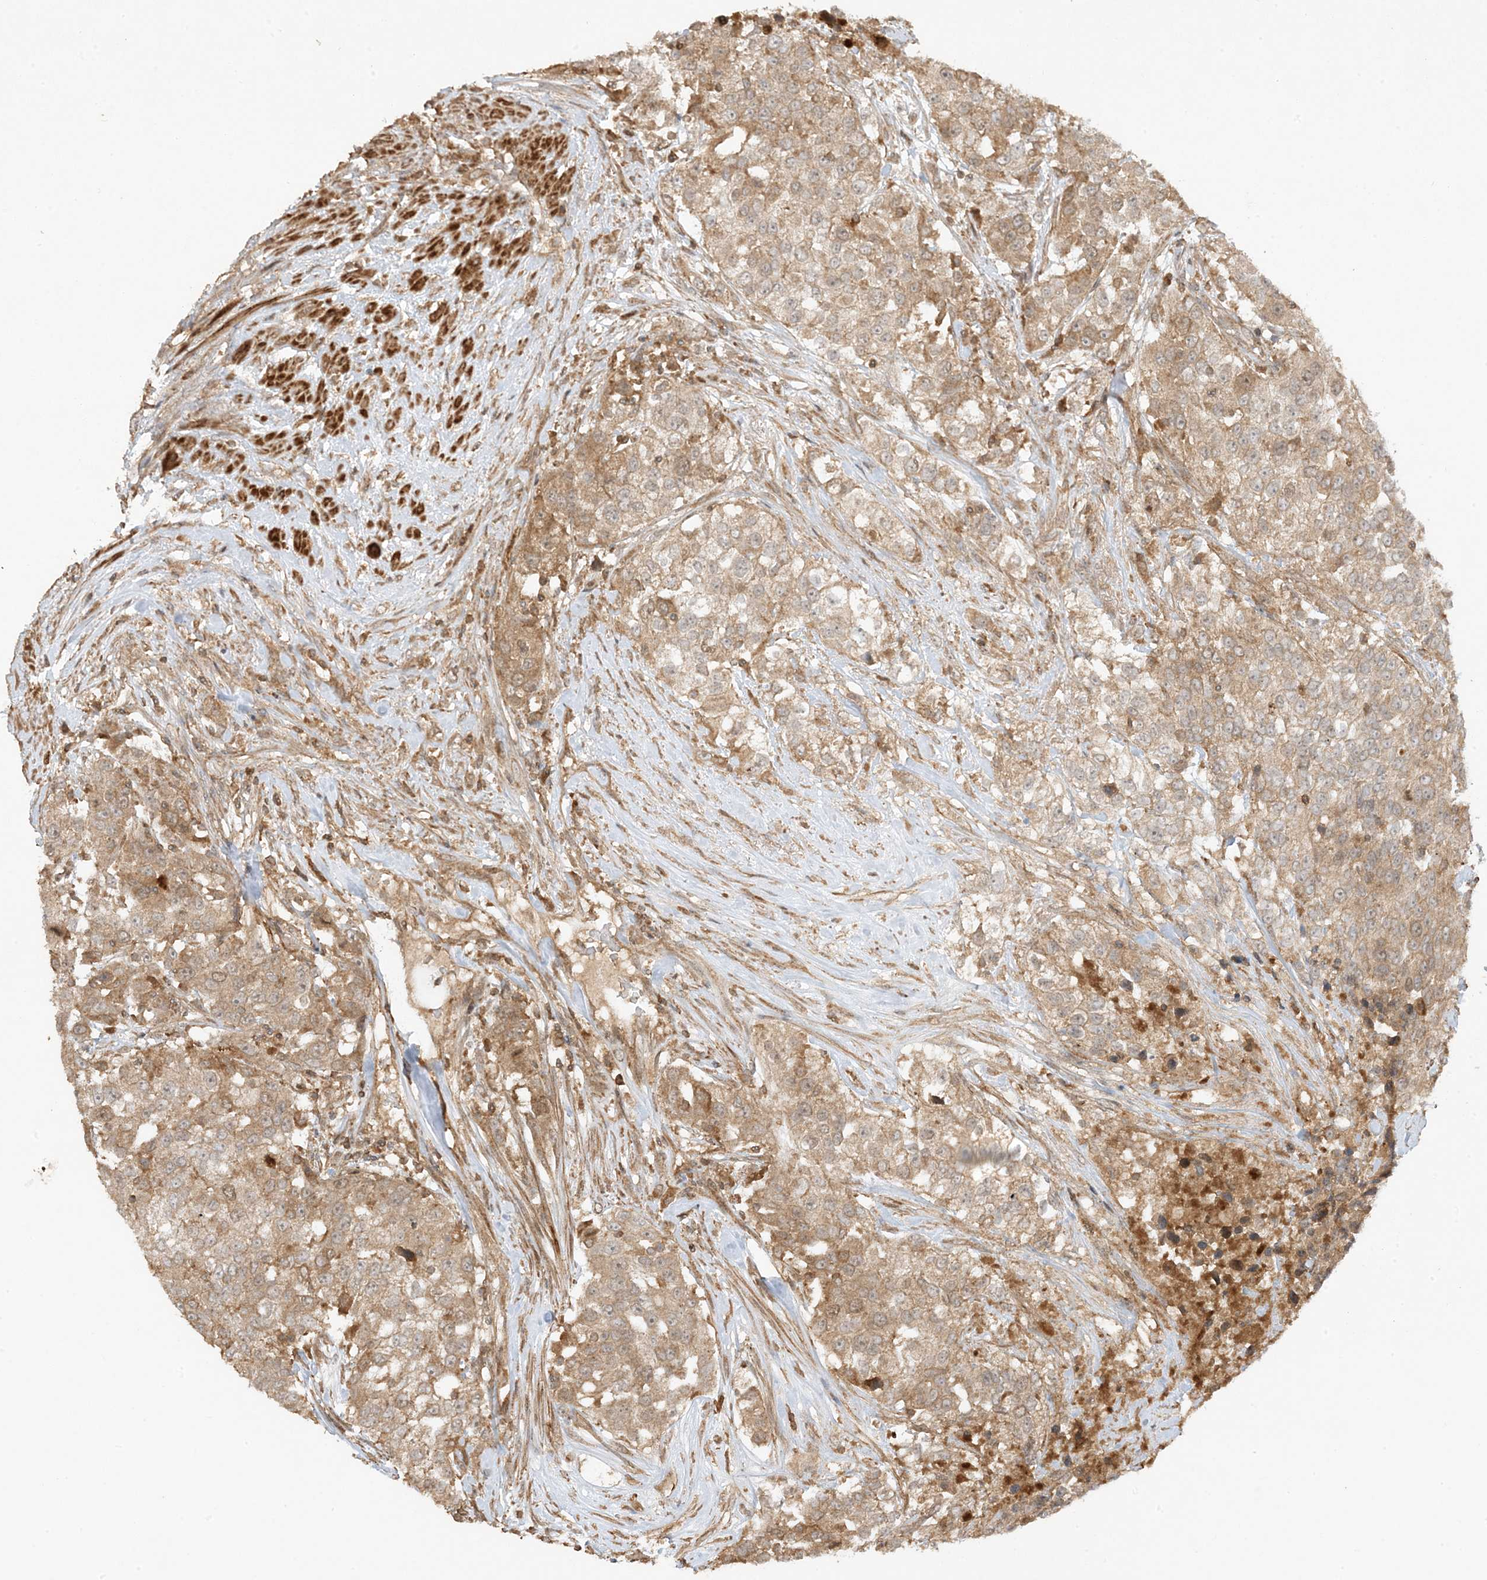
{"staining": {"intensity": "weak", "quantity": ">75%", "location": "cytoplasmic/membranous"}, "tissue": "urothelial cancer", "cell_type": "Tumor cells", "image_type": "cancer", "snomed": [{"axis": "morphology", "description": "Urothelial carcinoma, High grade"}, {"axis": "topography", "description": "Urinary bladder"}], "caption": "High-power microscopy captured an IHC photomicrograph of urothelial cancer, revealing weak cytoplasmic/membranous staining in approximately >75% of tumor cells.", "gene": "XRN1", "patient": {"sex": "female", "age": 80}}